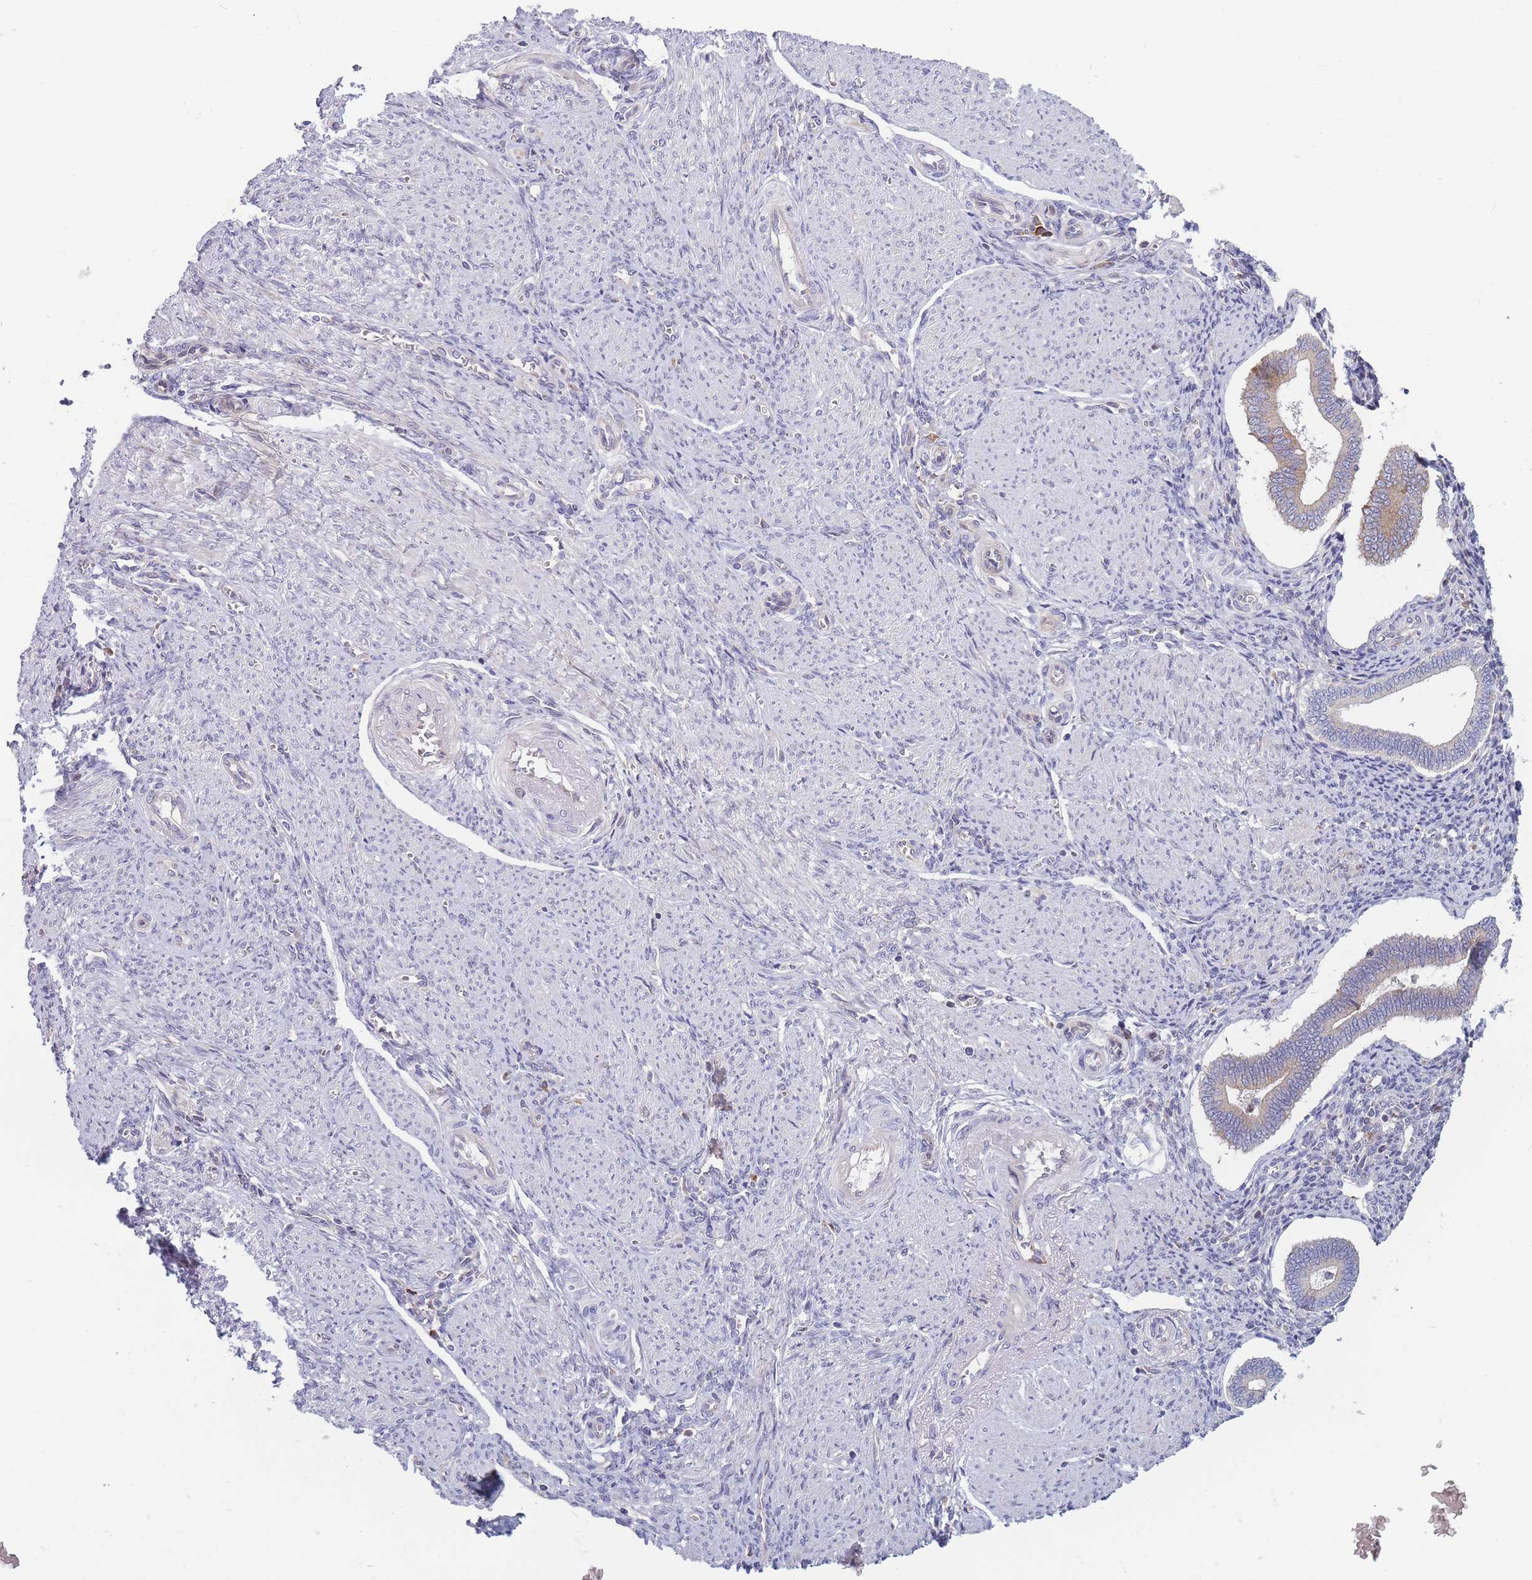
{"staining": {"intensity": "negative", "quantity": "none", "location": "none"}, "tissue": "endometrium", "cell_type": "Cells in endometrial stroma", "image_type": "normal", "snomed": [{"axis": "morphology", "description": "Normal tissue, NOS"}, {"axis": "topography", "description": "Endometrium"}], "caption": "This is a micrograph of immunohistochemistry staining of normal endometrium, which shows no expression in cells in endometrial stroma. Brightfield microscopy of immunohistochemistry stained with DAB (3,3'-diaminobenzidine) (brown) and hematoxylin (blue), captured at high magnification.", "gene": "TMEM131L", "patient": {"sex": "female", "age": 44}}